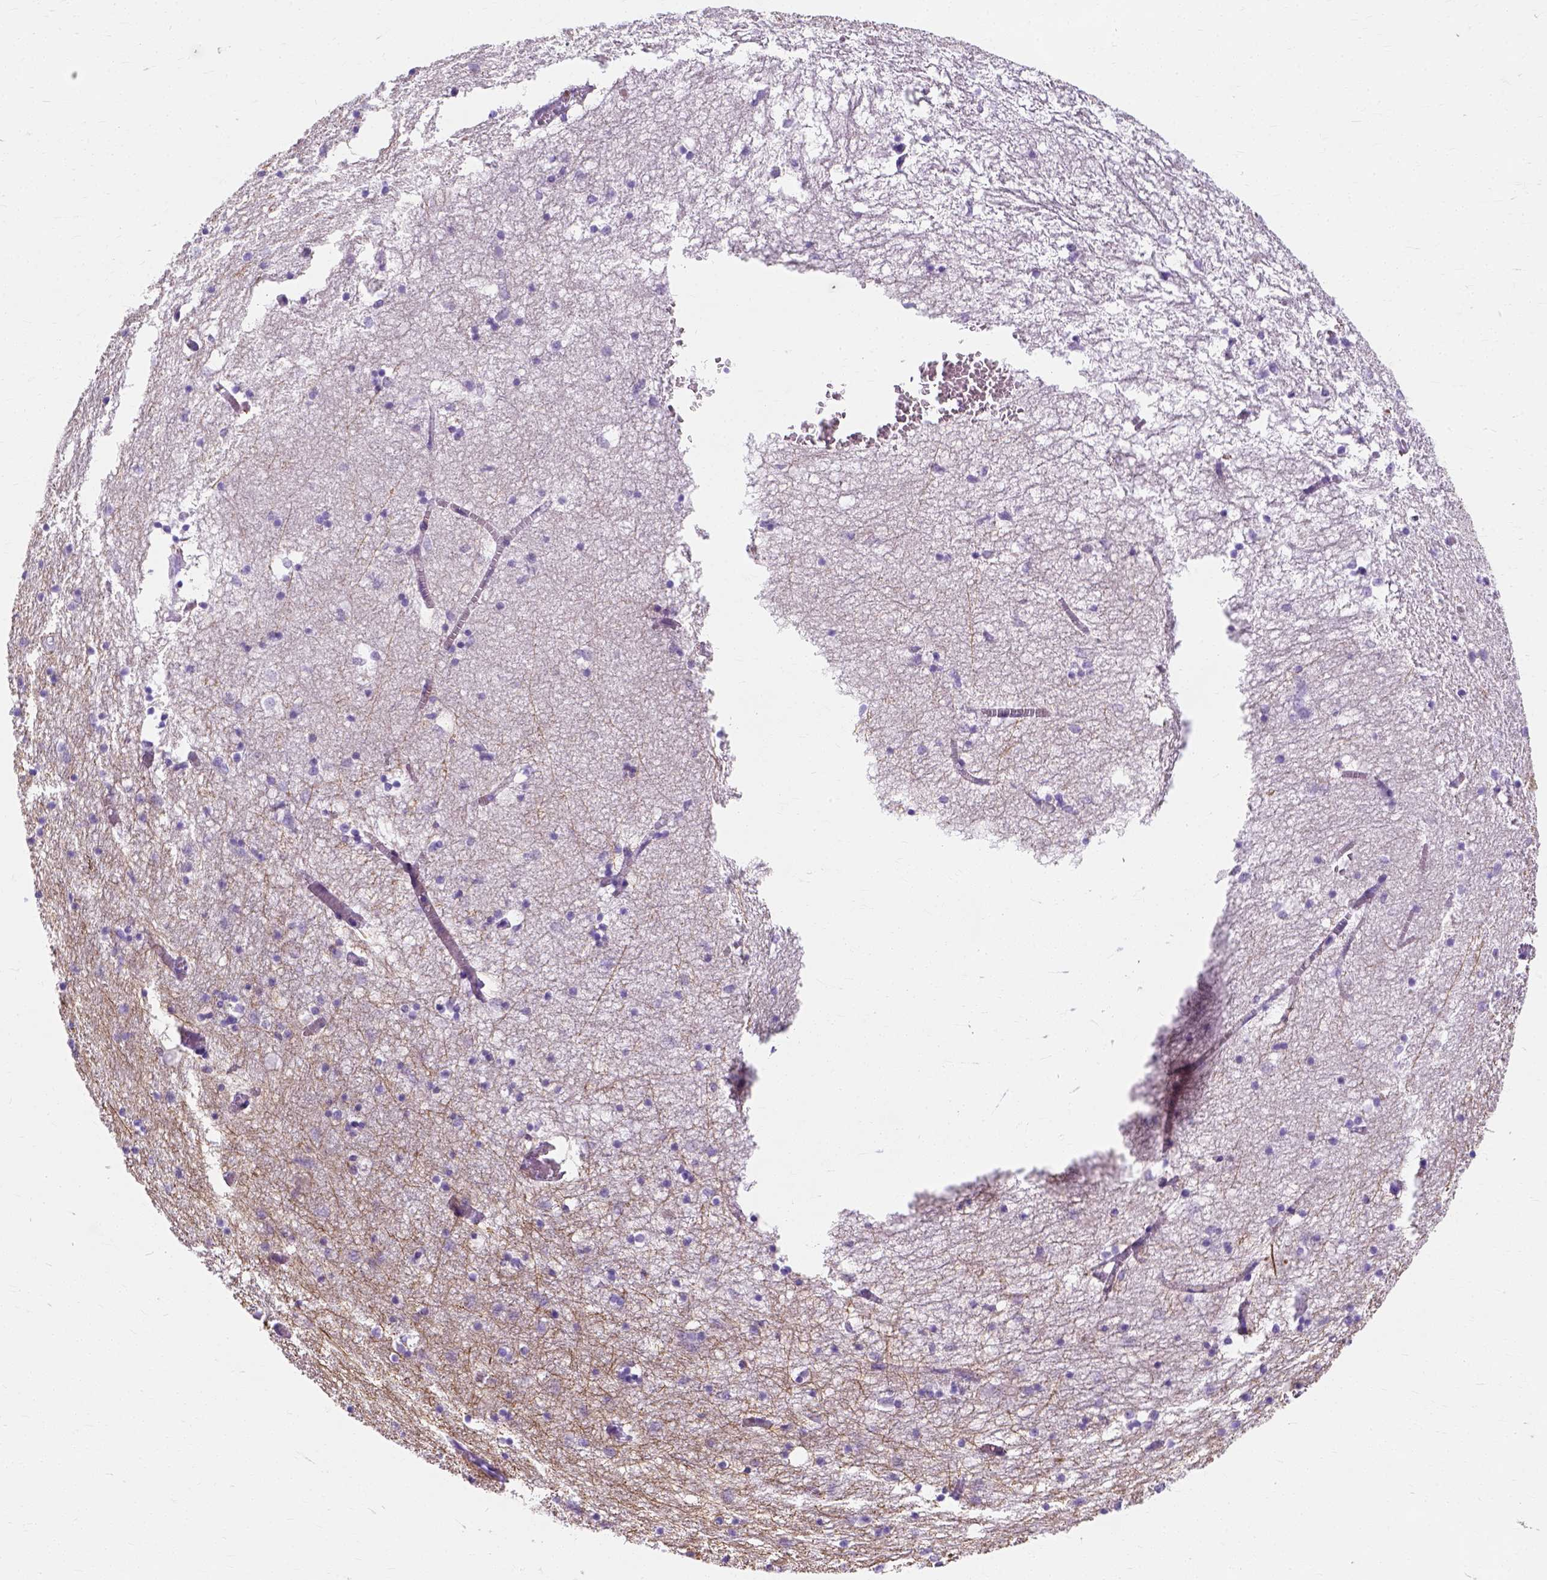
{"staining": {"intensity": "moderate", "quantity": "<25%", "location": "cytoplasmic/membranous"}, "tissue": "hippocampus", "cell_type": "Glial cells", "image_type": "normal", "snomed": [{"axis": "morphology", "description": "Normal tissue, NOS"}, {"axis": "topography", "description": "Lateral ventricle wall"}, {"axis": "topography", "description": "Hippocampus"}], "caption": "Immunohistochemistry of normal hippocampus exhibits low levels of moderate cytoplasmic/membranous positivity in about <25% of glial cells. (IHC, brightfield microscopy, high magnification).", "gene": "MYH15", "patient": {"sex": "female", "age": 63}}